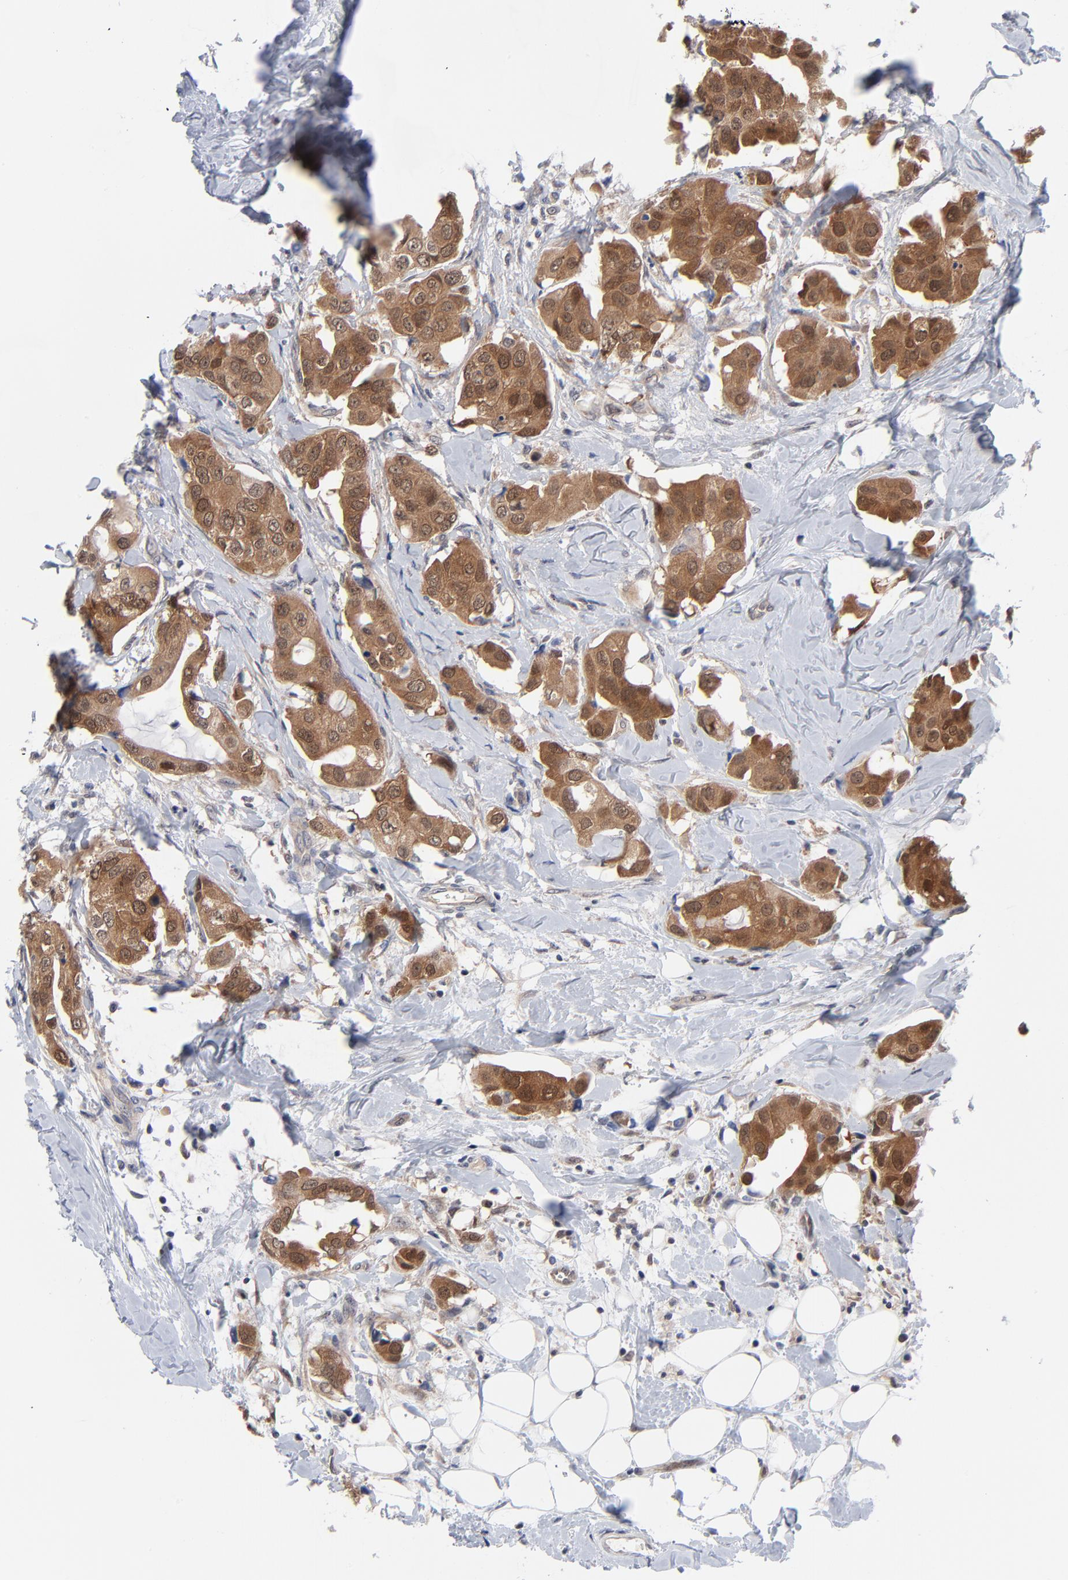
{"staining": {"intensity": "moderate", "quantity": ">75%", "location": "cytoplasmic/membranous,nuclear"}, "tissue": "breast cancer", "cell_type": "Tumor cells", "image_type": "cancer", "snomed": [{"axis": "morphology", "description": "Duct carcinoma"}, {"axis": "topography", "description": "Breast"}], "caption": "Protein staining of breast cancer tissue demonstrates moderate cytoplasmic/membranous and nuclear staining in about >75% of tumor cells. The staining is performed using DAB brown chromogen to label protein expression. The nuclei are counter-stained blue using hematoxylin.", "gene": "RPS6KB1", "patient": {"sex": "female", "age": 40}}